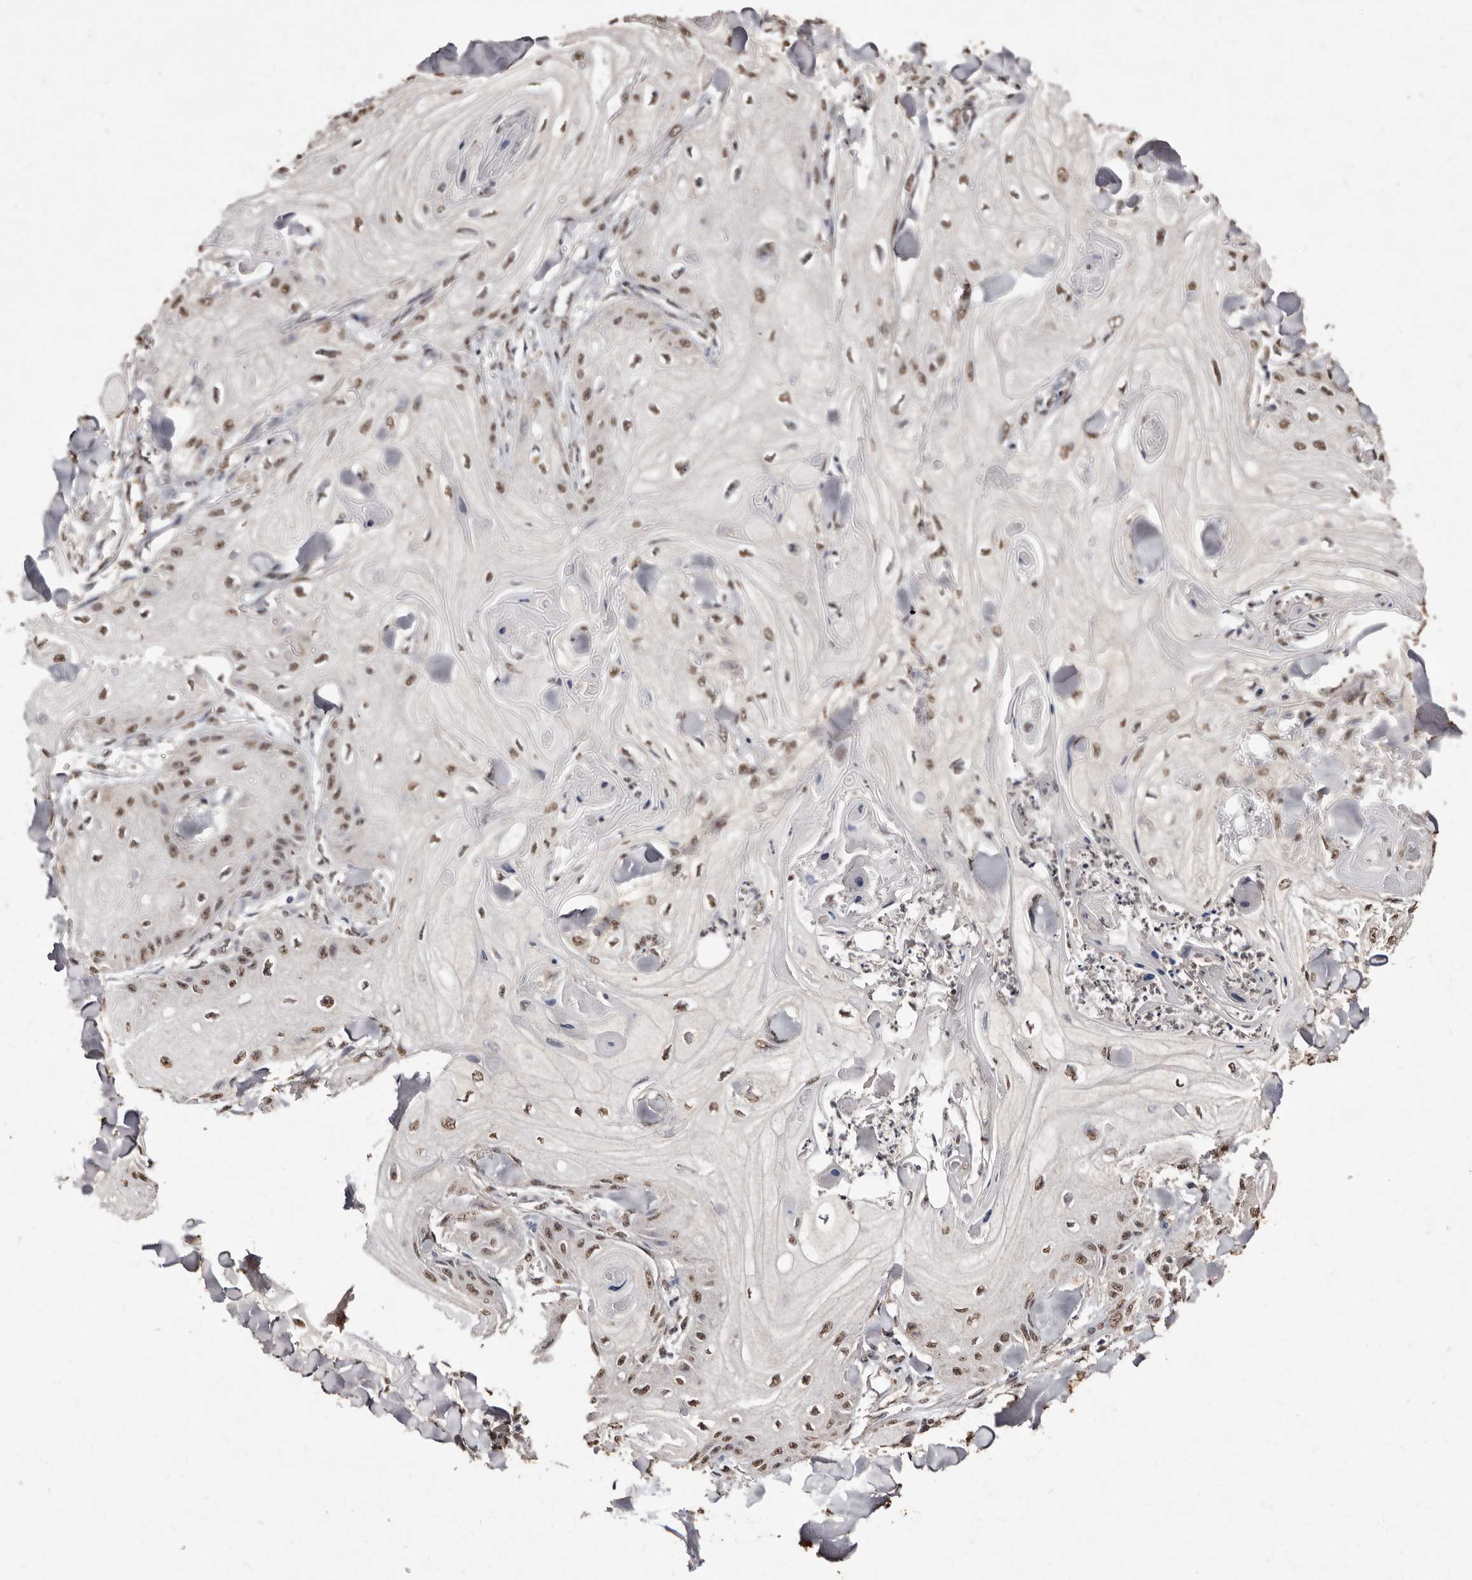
{"staining": {"intensity": "moderate", "quantity": ">75%", "location": "nuclear"}, "tissue": "skin cancer", "cell_type": "Tumor cells", "image_type": "cancer", "snomed": [{"axis": "morphology", "description": "Squamous cell carcinoma, NOS"}, {"axis": "topography", "description": "Skin"}], "caption": "Human squamous cell carcinoma (skin) stained for a protein (brown) exhibits moderate nuclear positive expression in approximately >75% of tumor cells.", "gene": "ERBB4", "patient": {"sex": "male", "age": 74}}